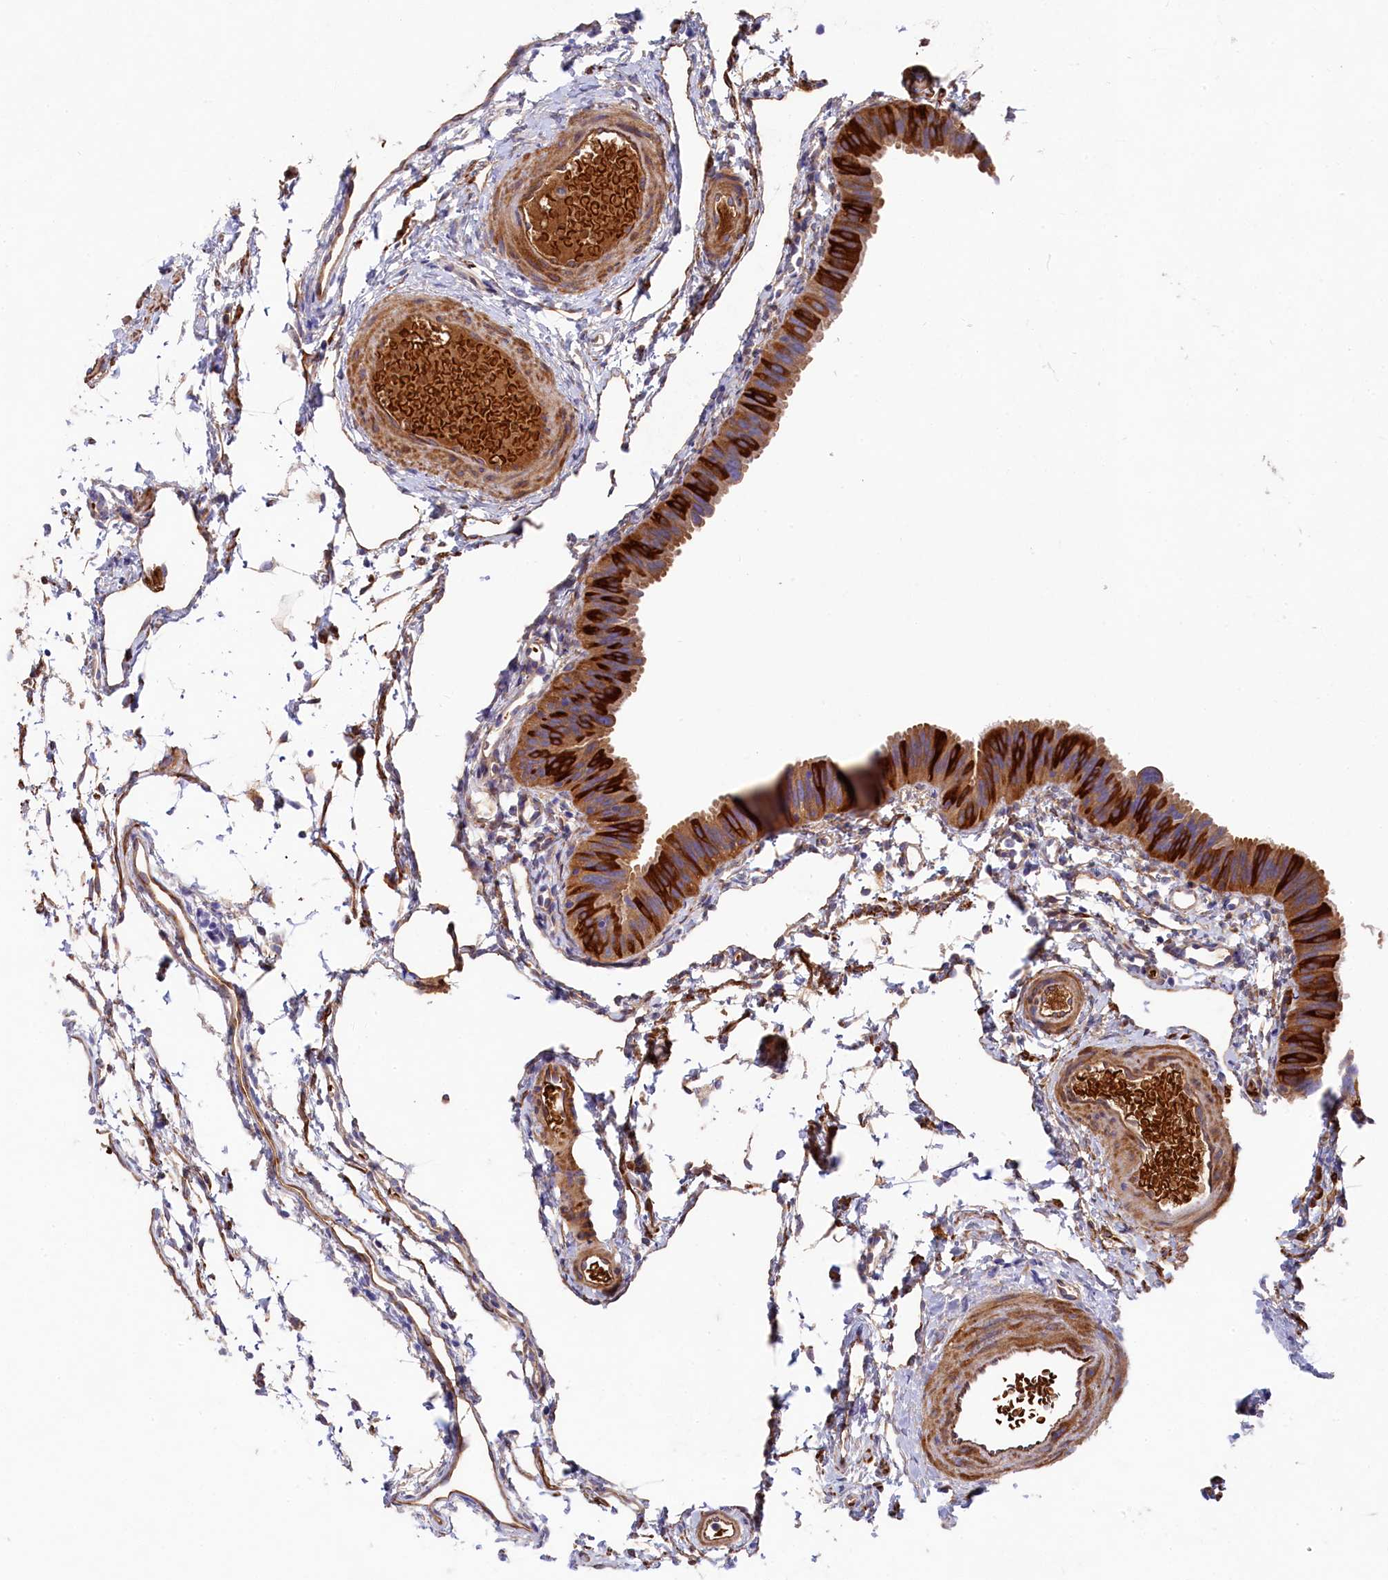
{"staining": {"intensity": "strong", "quantity": ">75%", "location": "cytoplasmic/membranous"}, "tissue": "fallopian tube", "cell_type": "Glandular cells", "image_type": "normal", "snomed": [{"axis": "morphology", "description": "Normal tissue, NOS"}, {"axis": "topography", "description": "Fallopian tube"}], "caption": "Protein analysis of benign fallopian tube exhibits strong cytoplasmic/membranous expression in about >75% of glandular cells.", "gene": "LHFPL4", "patient": {"sex": "female", "age": 35}}